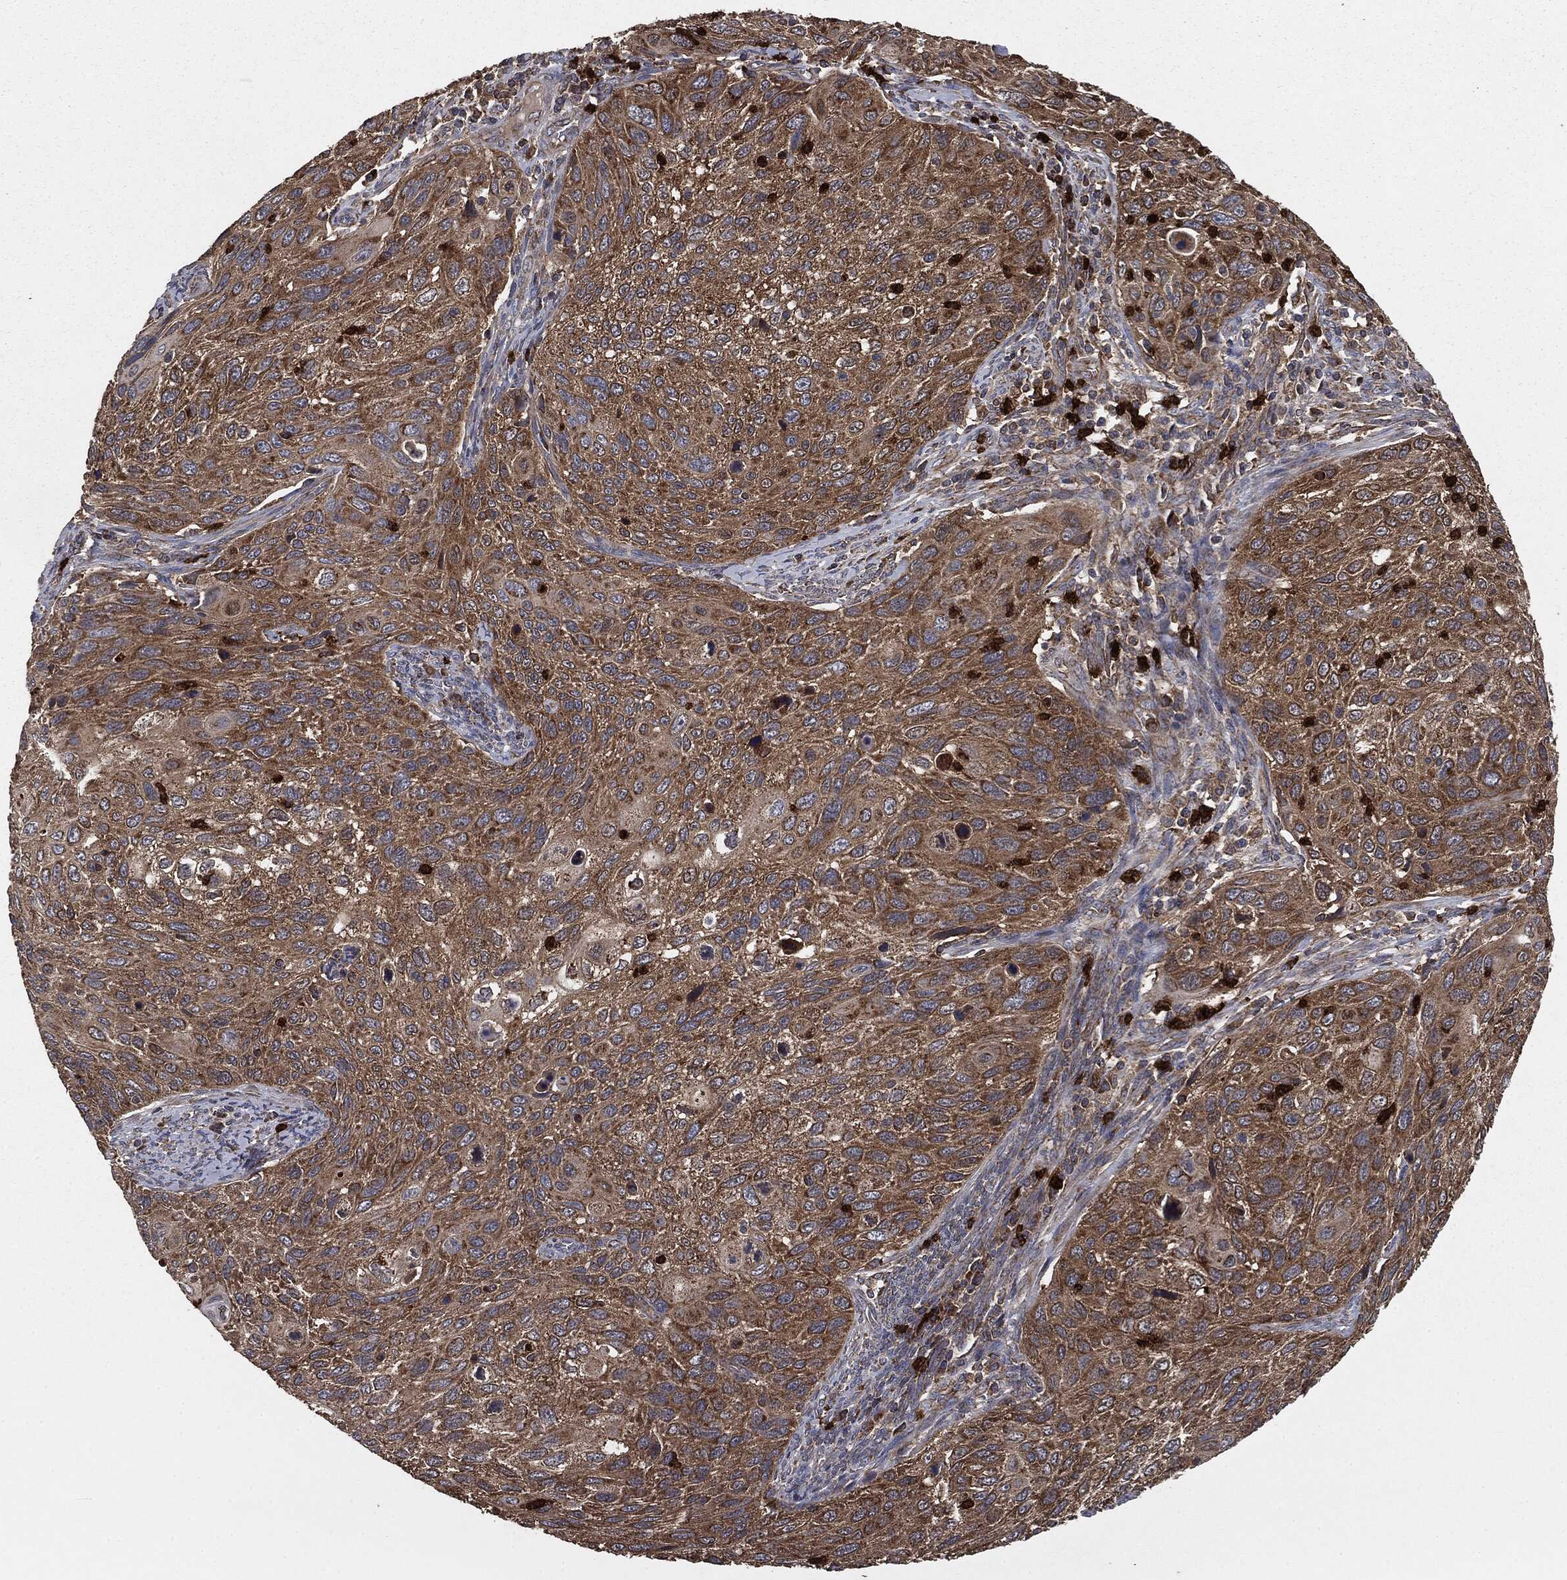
{"staining": {"intensity": "strong", "quantity": ">75%", "location": "cytoplasmic/membranous"}, "tissue": "cervical cancer", "cell_type": "Tumor cells", "image_type": "cancer", "snomed": [{"axis": "morphology", "description": "Squamous cell carcinoma, NOS"}, {"axis": "topography", "description": "Cervix"}], "caption": "The micrograph displays staining of squamous cell carcinoma (cervical), revealing strong cytoplasmic/membranous protein staining (brown color) within tumor cells. (Stains: DAB (3,3'-diaminobenzidine) in brown, nuclei in blue, Microscopy: brightfield microscopy at high magnification).", "gene": "MAPK6", "patient": {"sex": "female", "age": 70}}